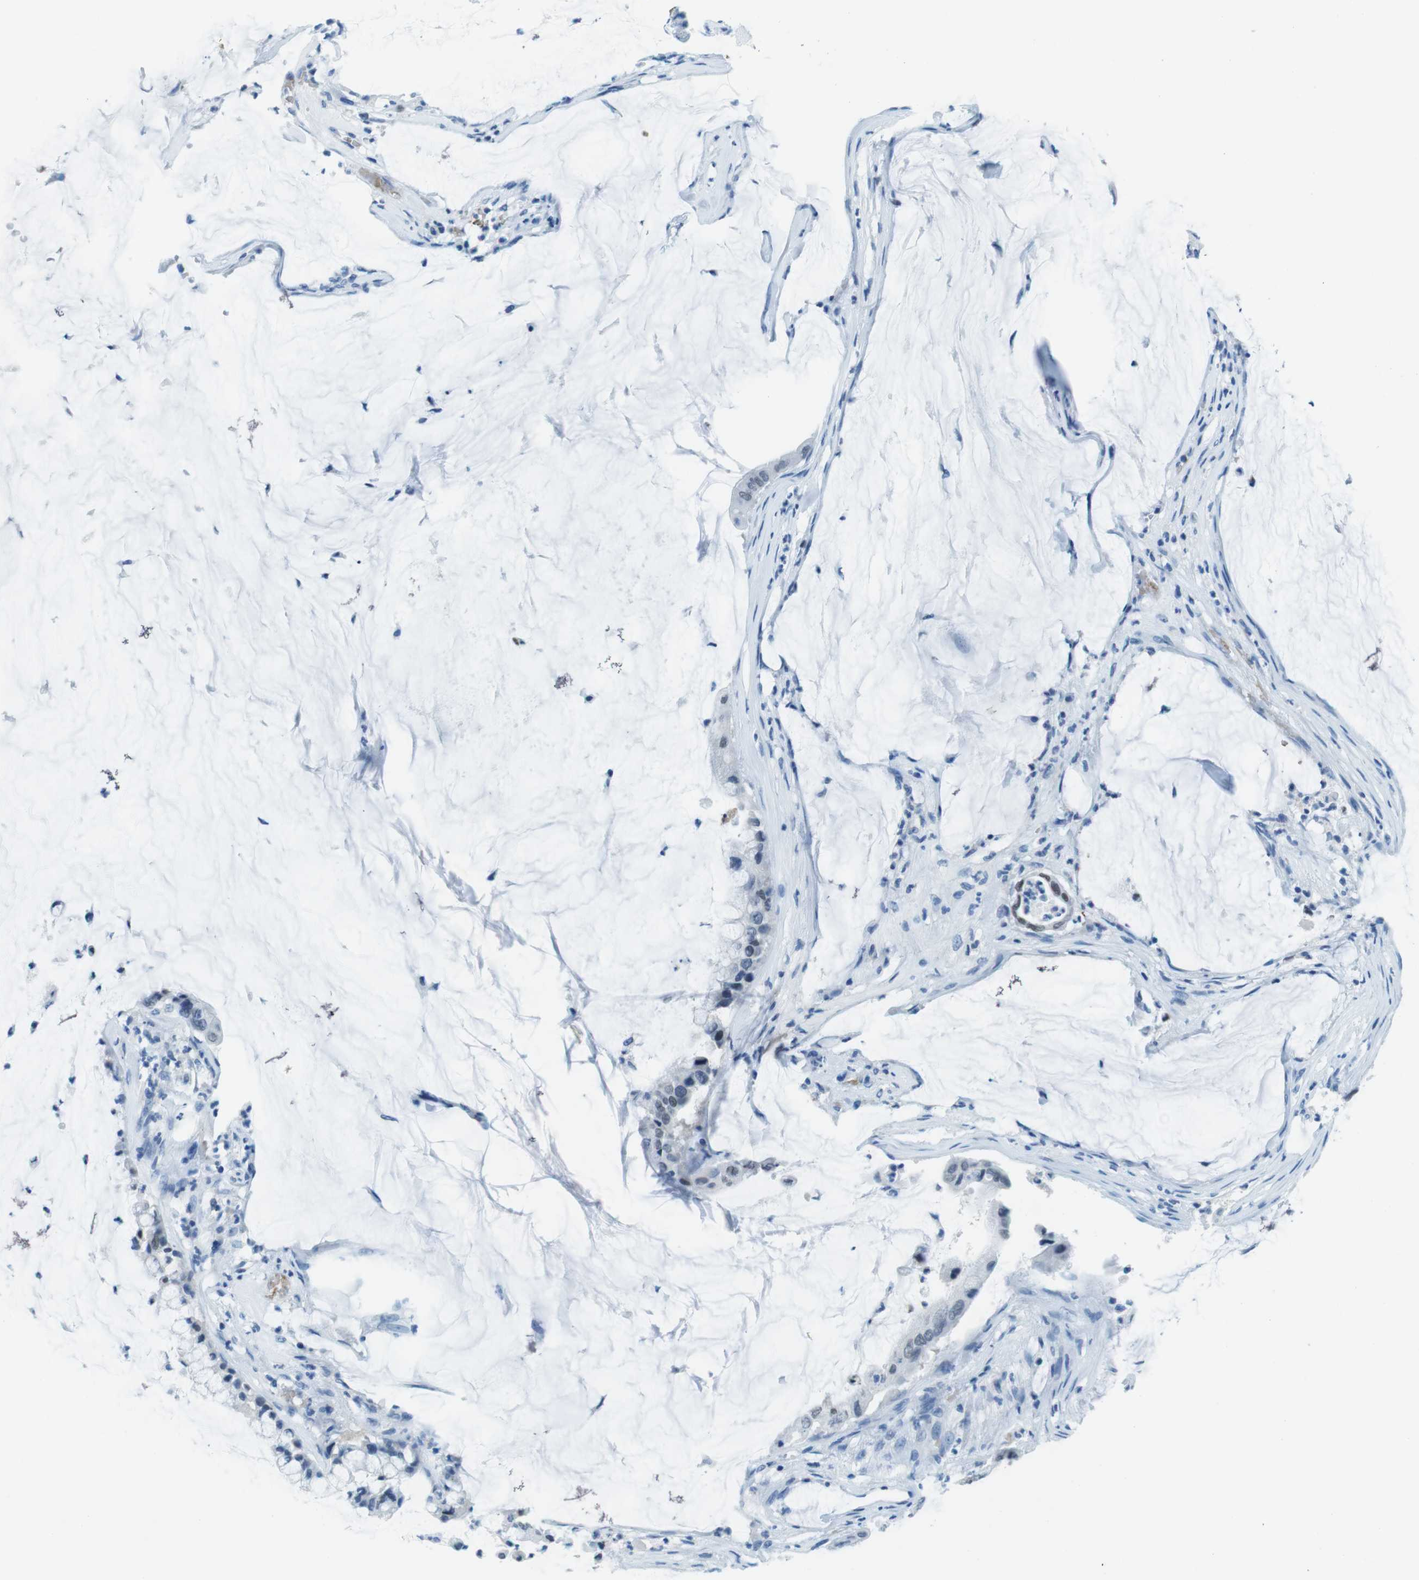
{"staining": {"intensity": "negative", "quantity": "none", "location": "none"}, "tissue": "pancreatic cancer", "cell_type": "Tumor cells", "image_type": "cancer", "snomed": [{"axis": "morphology", "description": "Adenocarcinoma, NOS"}, {"axis": "topography", "description": "Pancreas"}], "caption": "A micrograph of human adenocarcinoma (pancreatic) is negative for staining in tumor cells. The staining is performed using DAB (3,3'-diaminobenzidine) brown chromogen with nuclei counter-stained in using hematoxylin.", "gene": "TFAP2C", "patient": {"sex": "male", "age": 41}}